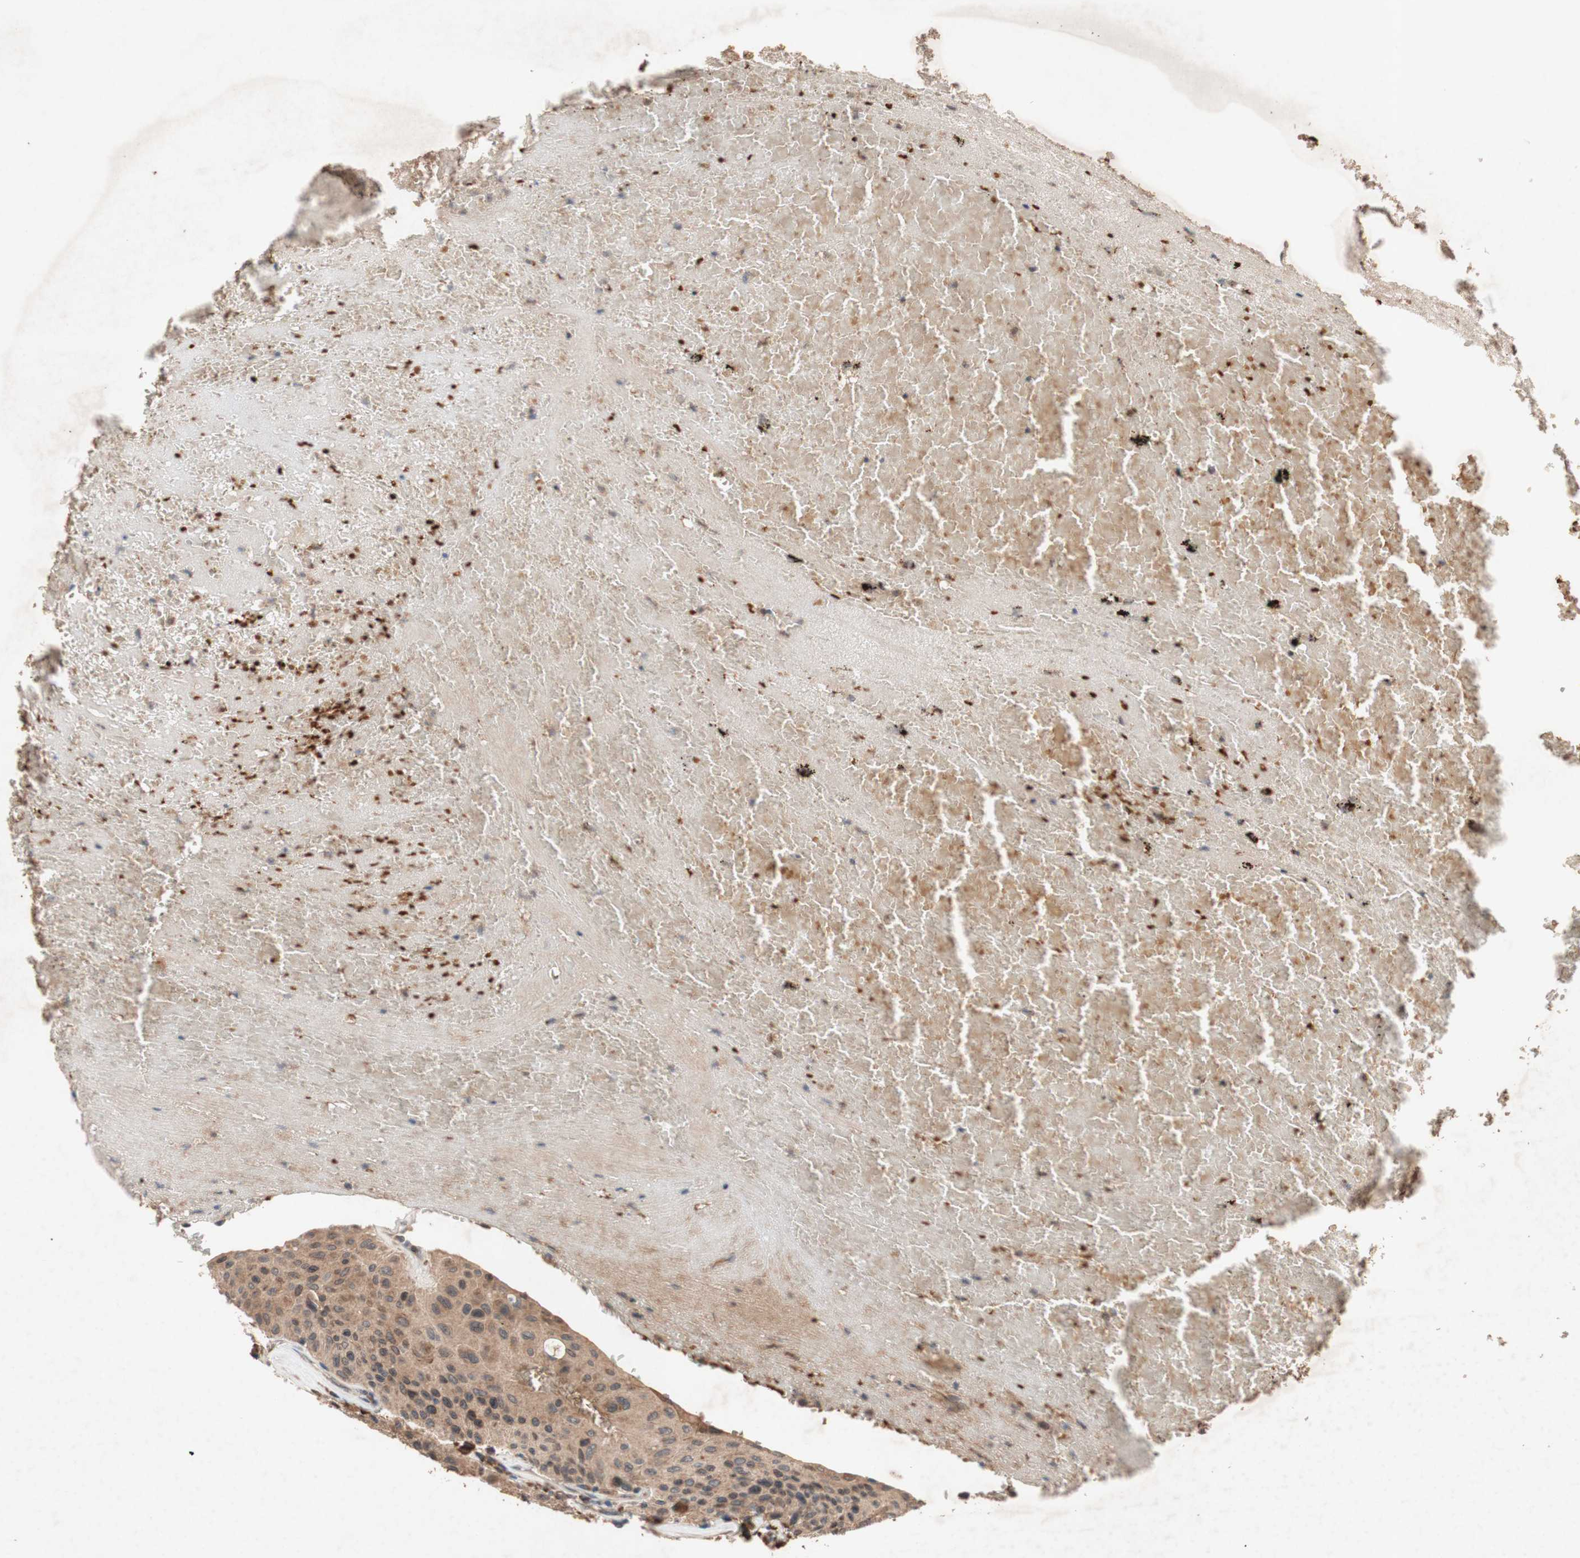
{"staining": {"intensity": "strong", "quantity": ">75%", "location": "cytoplasmic/membranous"}, "tissue": "urothelial cancer", "cell_type": "Tumor cells", "image_type": "cancer", "snomed": [{"axis": "morphology", "description": "Urothelial carcinoma, High grade"}, {"axis": "topography", "description": "Urinary bladder"}], "caption": "IHC of human urothelial cancer shows high levels of strong cytoplasmic/membranous expression in about >75% of tumor cells.", "gene": "DDOST", "patient": {"sex": "male", "age": 66}}